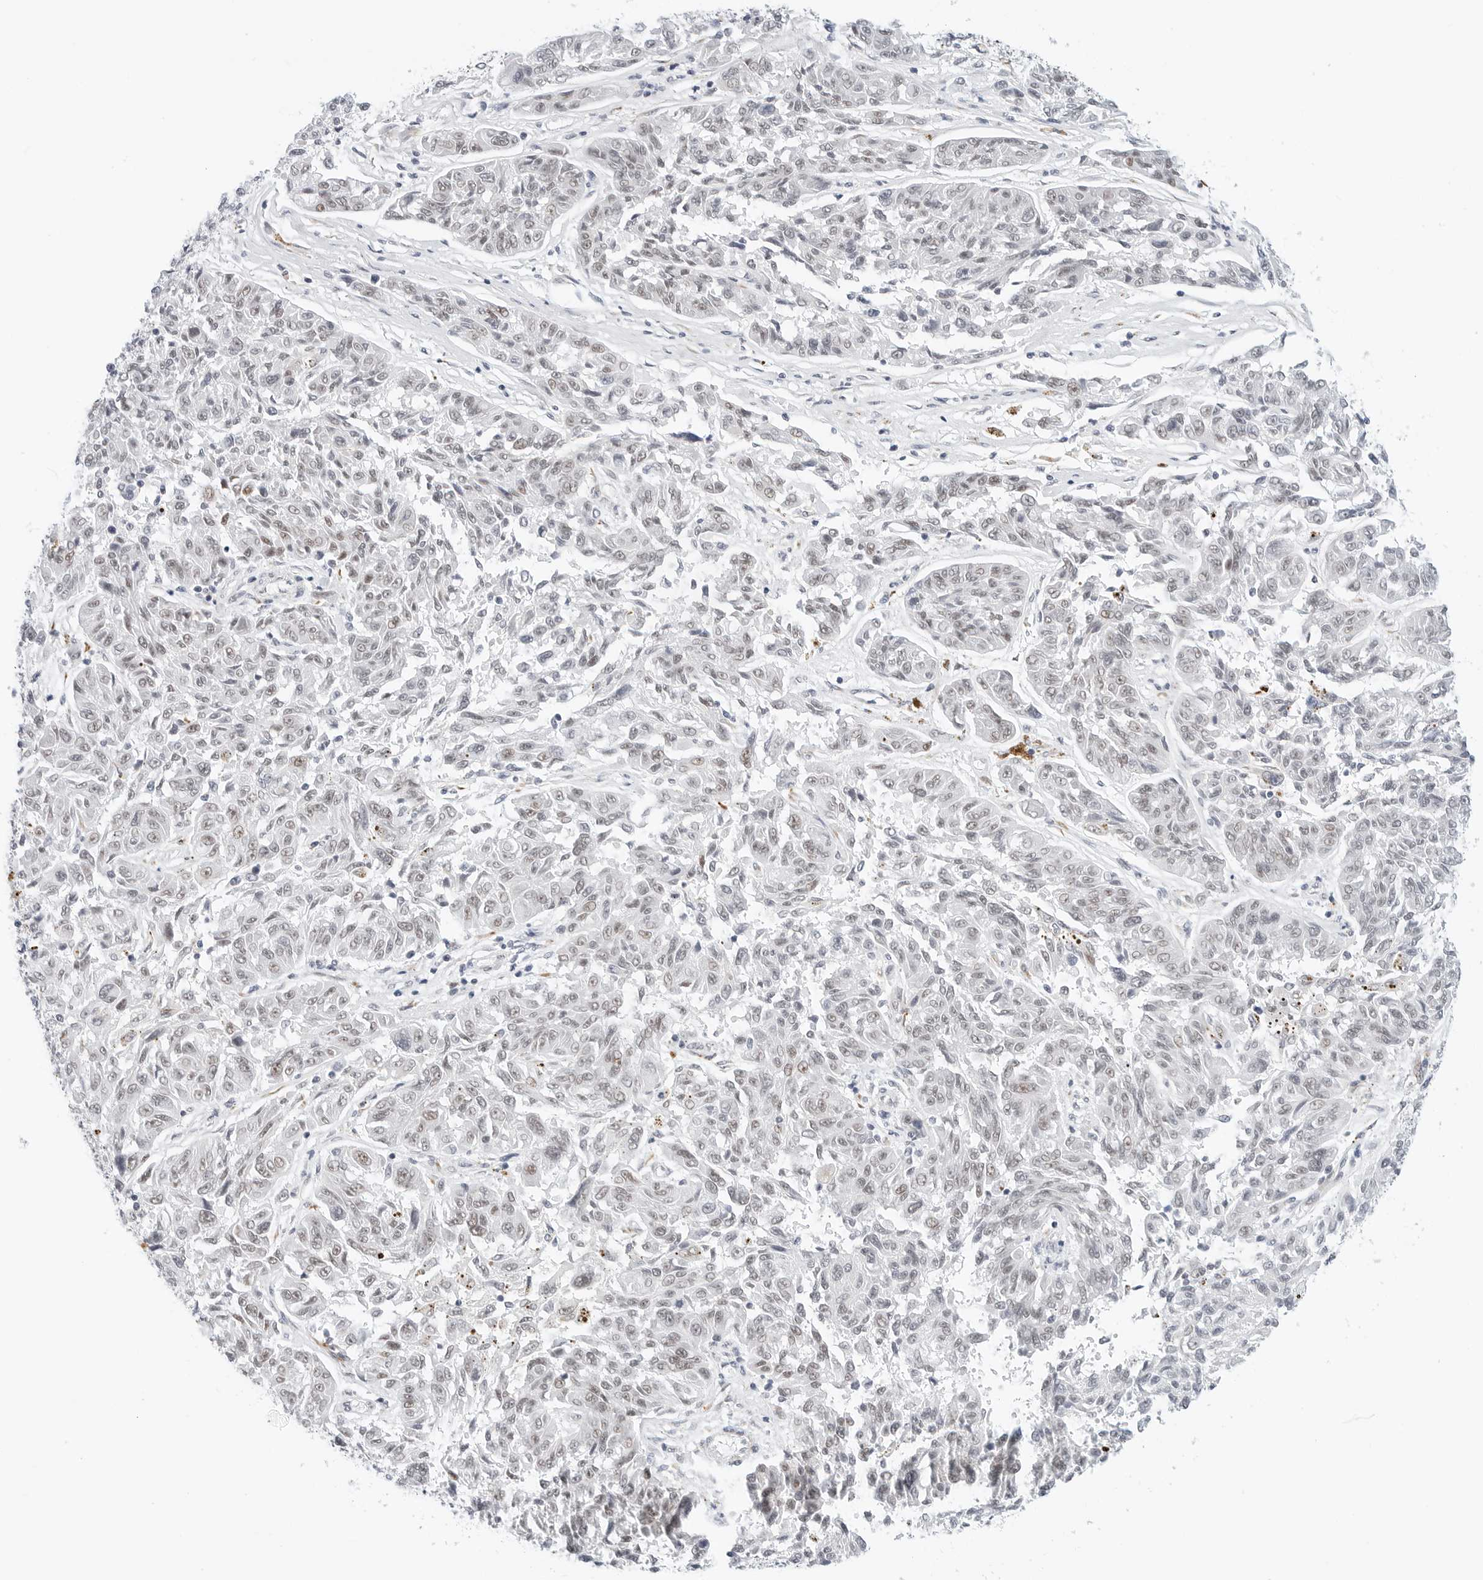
{"staining": {"intensity": "weak", "quantity": "<25%", "location": "nuclear"}, "tissue": "melanoma", "cell_type": "Tumor cells", "image_type": "cancer", "snomed": [{"axis": "morphology", "description": "Malignant melanoma, NOS"}, {"axis": "topography", "description": "Skin"}], "caption": "Tumor cells are negative for brown protein staining in melanoma.", "gene": "TSEN2", "patient": {"sex": "male", "age": 53}}